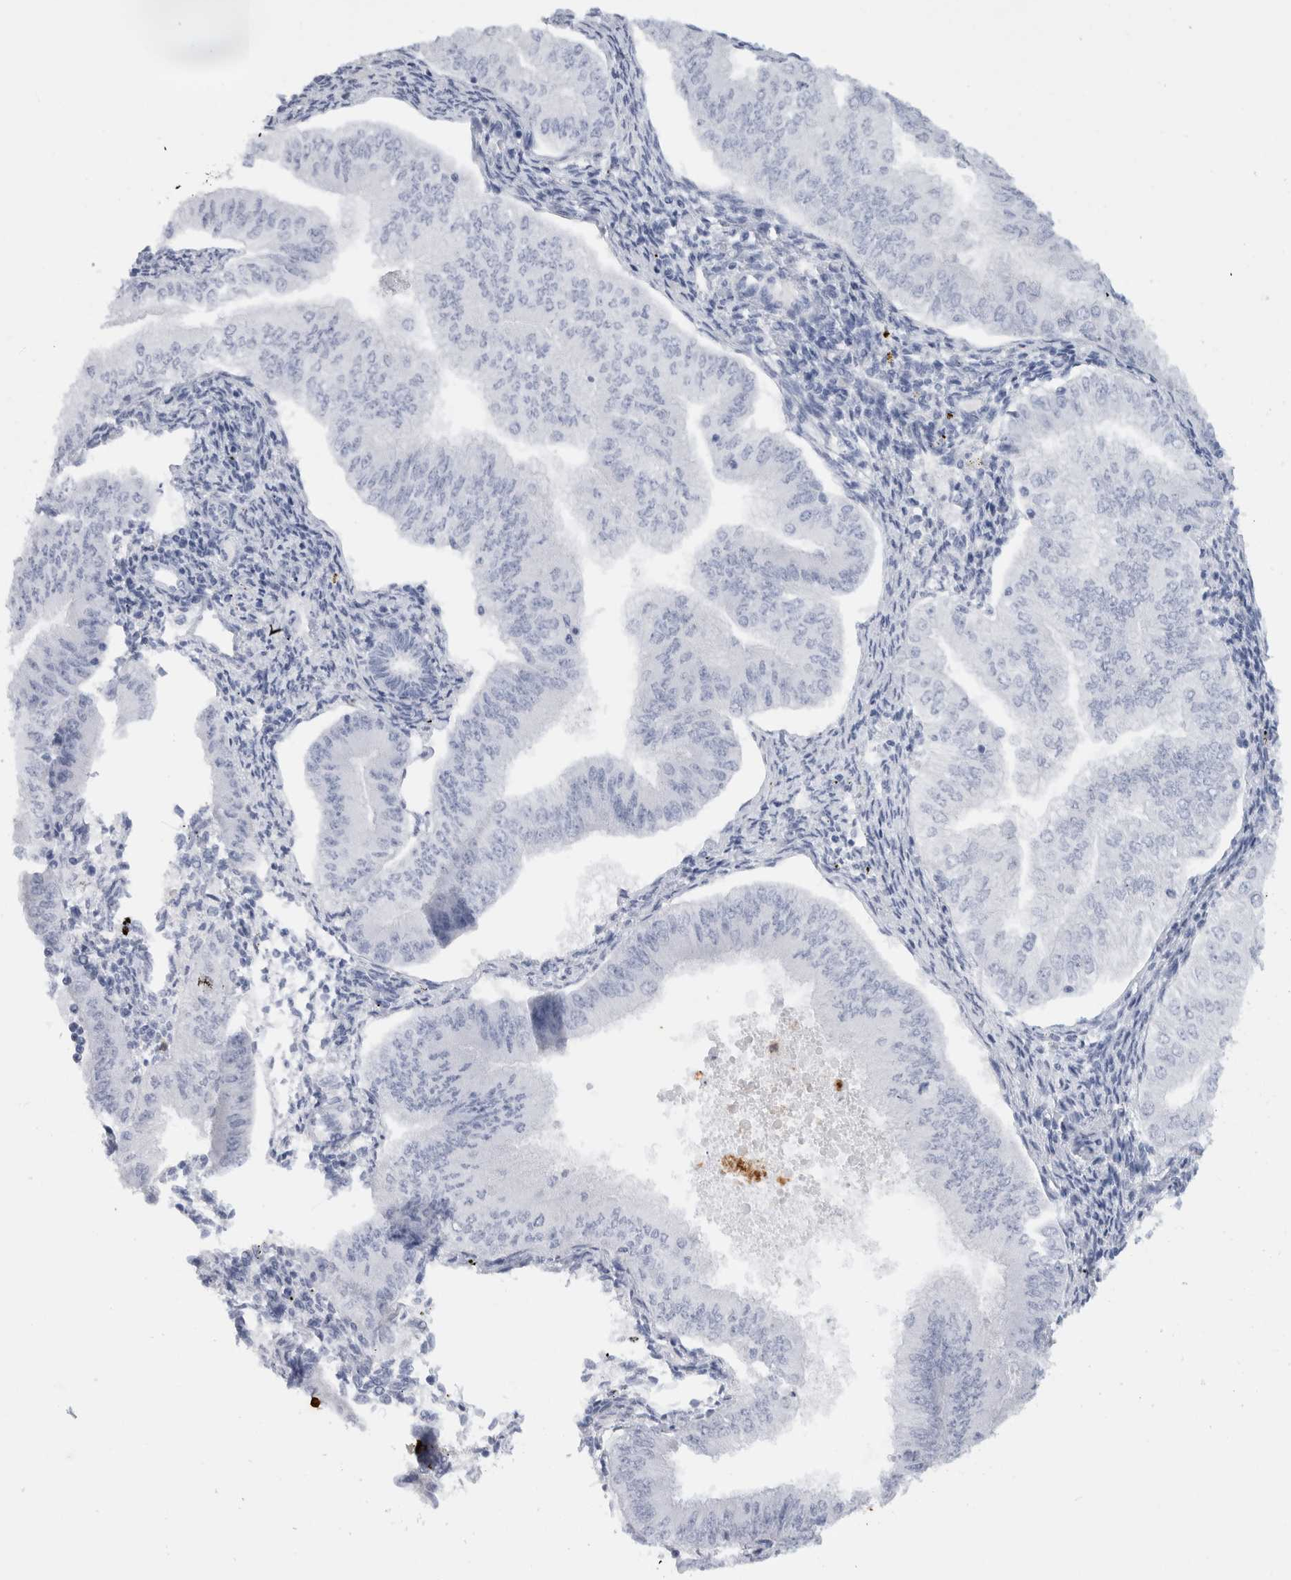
{"staining": {"intensity": "negative", "quantity": "none", "location": "none"}, "tissue": "endometrial cancer", "cell_type": "Tumor cells", "image_type": "cancer", "snomed": [{"axis": "morphology", "description": "Normal tissue, NOS"}, {"axis": "morphology", "description": "Adenocarcinoma, NOS"}, {"axis": "topography", "description": "Endometrium"}], "caption": "Immunohistochemical staining of endometrial cancer exhibits no significant expression in tumor cells.", "gene": "S100A8", "patient": {"sex": "female", "age": 53}}